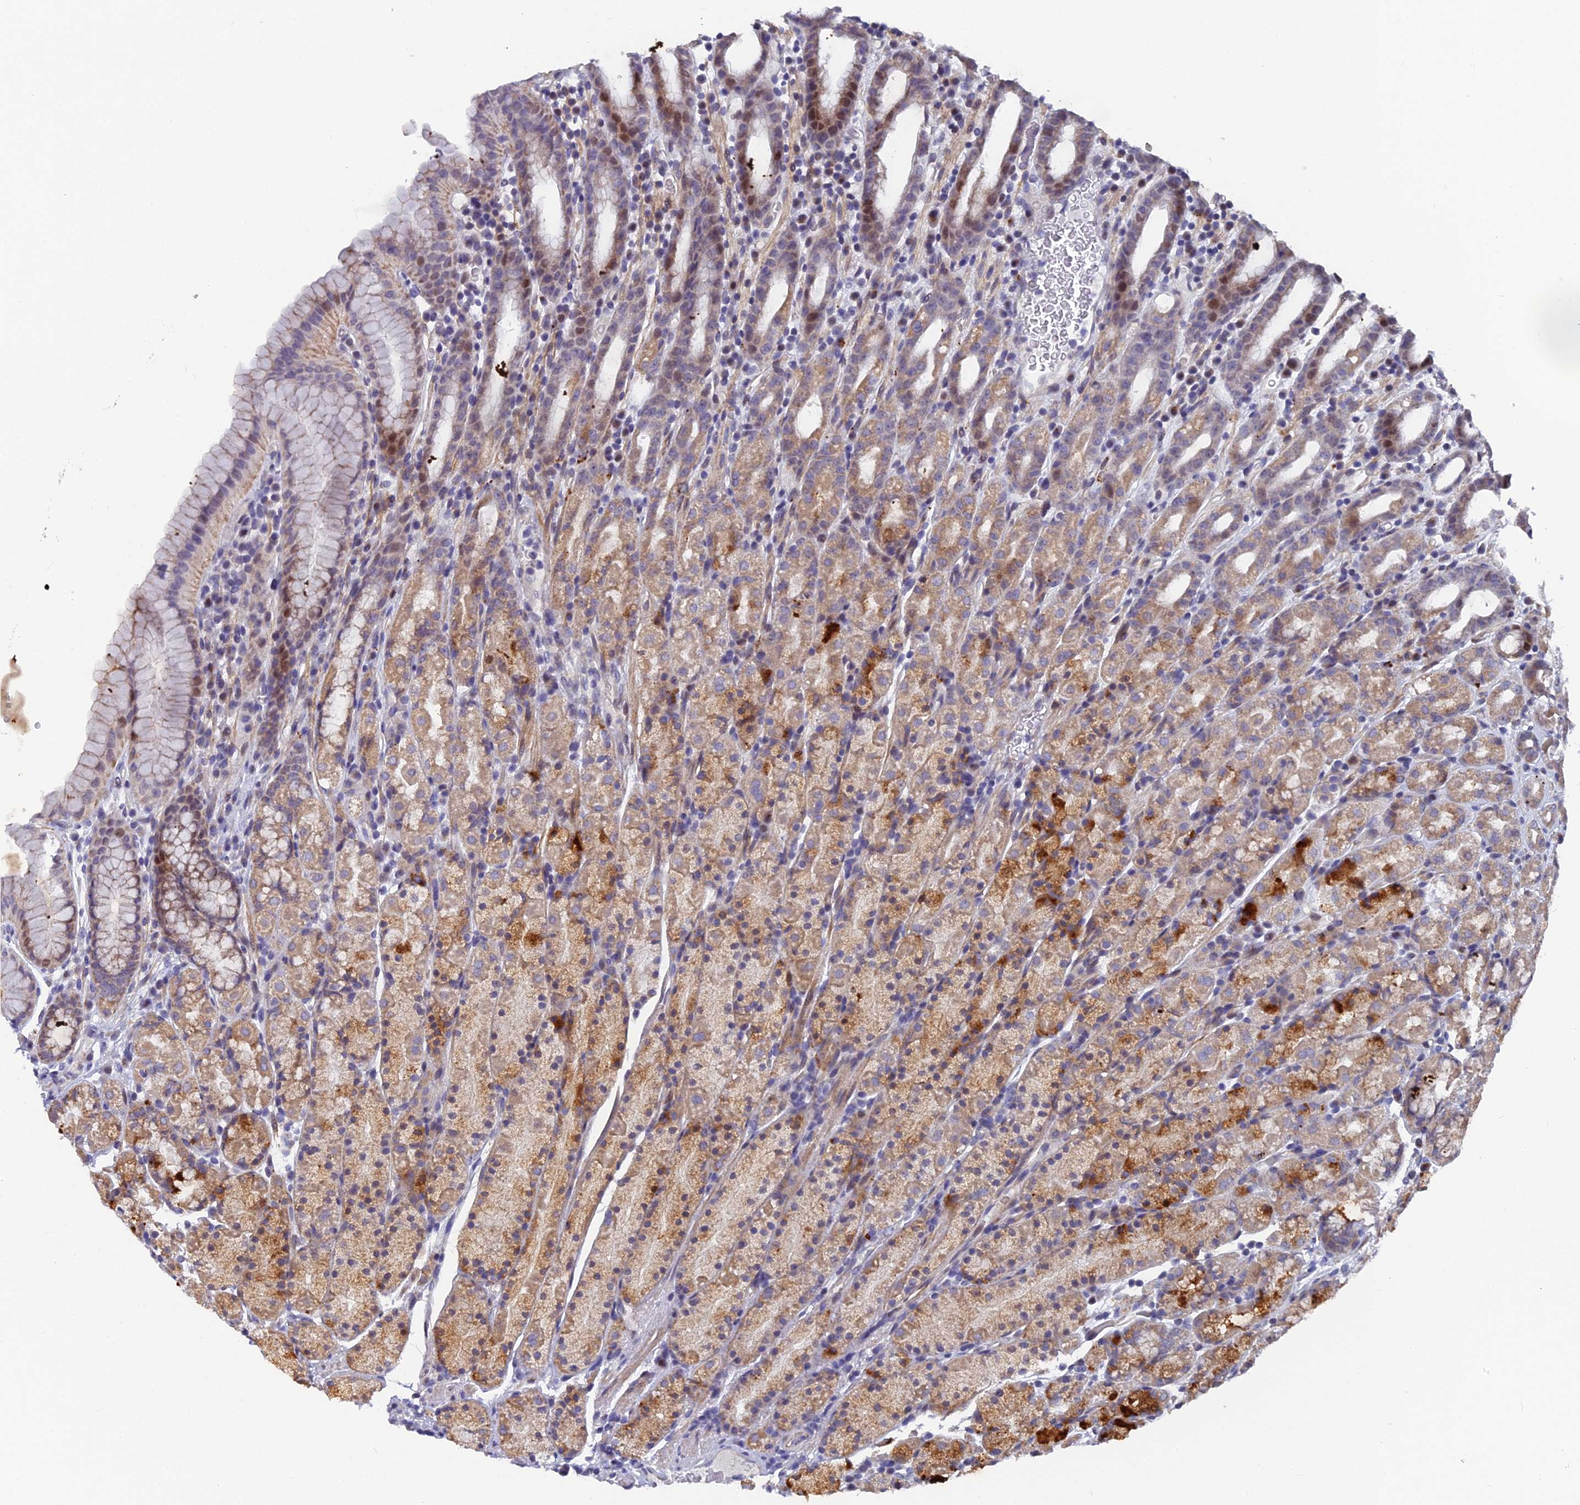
{"staining": {"intensity": "moderate", "quantity": "25%-75%", "location": "cytoplasmic/membranous,nuclear"}, "tissue": "stomach", "cell_type": "Glandular cells", "image_type": "normal", "snomed": [{"axis": "morphology", "description": "Normal tissue, NOS"}, {"axis": "topography", "description": "Stomach, upper"}, {"axis": "topography", "description": "Stomach, lower"}, {"axis": "topography", "description": "Small intestine"}], "caption": "Unremarkable stomach displays moderate cytoplasmic/membranous,nuclear staining in approximately 25%-75% of glandular cells.", "gene": "XKR9", "patient": {"sex": "male", "age": 68}}